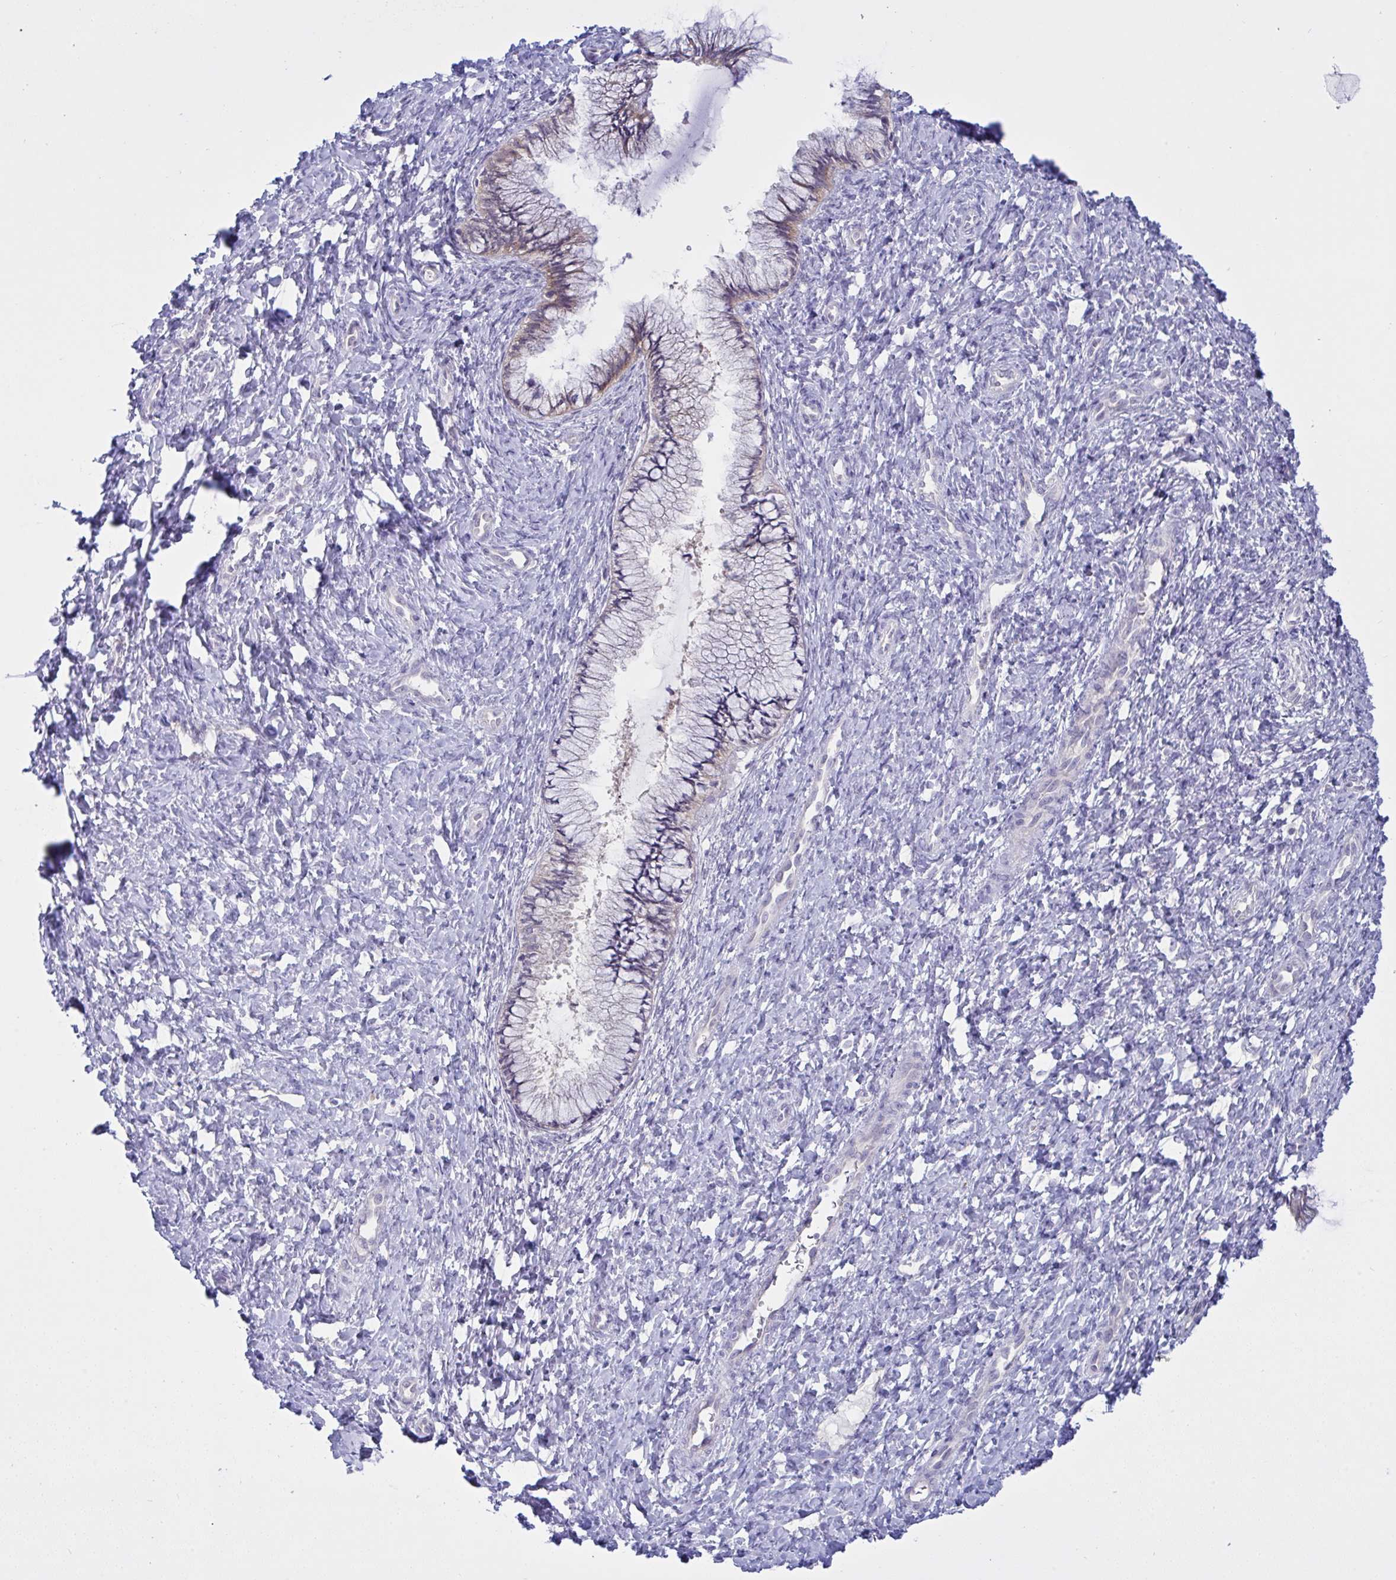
{"staining": {"intensity": "moderate", "quantity": "<25%", "location": "cytoplasmic/membranous"}, "tissue": "cervix", "cell_type": "Glandular cells", "image_type": "normal", "snomed": [{"axis": "morphology", "description": "Normal tissue, NOS"}, {"axis": "topography", "description": "Cervix"}], "caption": "DAB (3,3'-diaminobenzidine) immunohistochemical staining of normal human cervix demonstrates moderate cytoplasmic/membranous protein expression in about <25% of glandular cells. (DAB = brown stain, brightfield microscopy at high magnification).", "gene": "TMEM41A", "patient": {"sex": "female", "age": 37}}